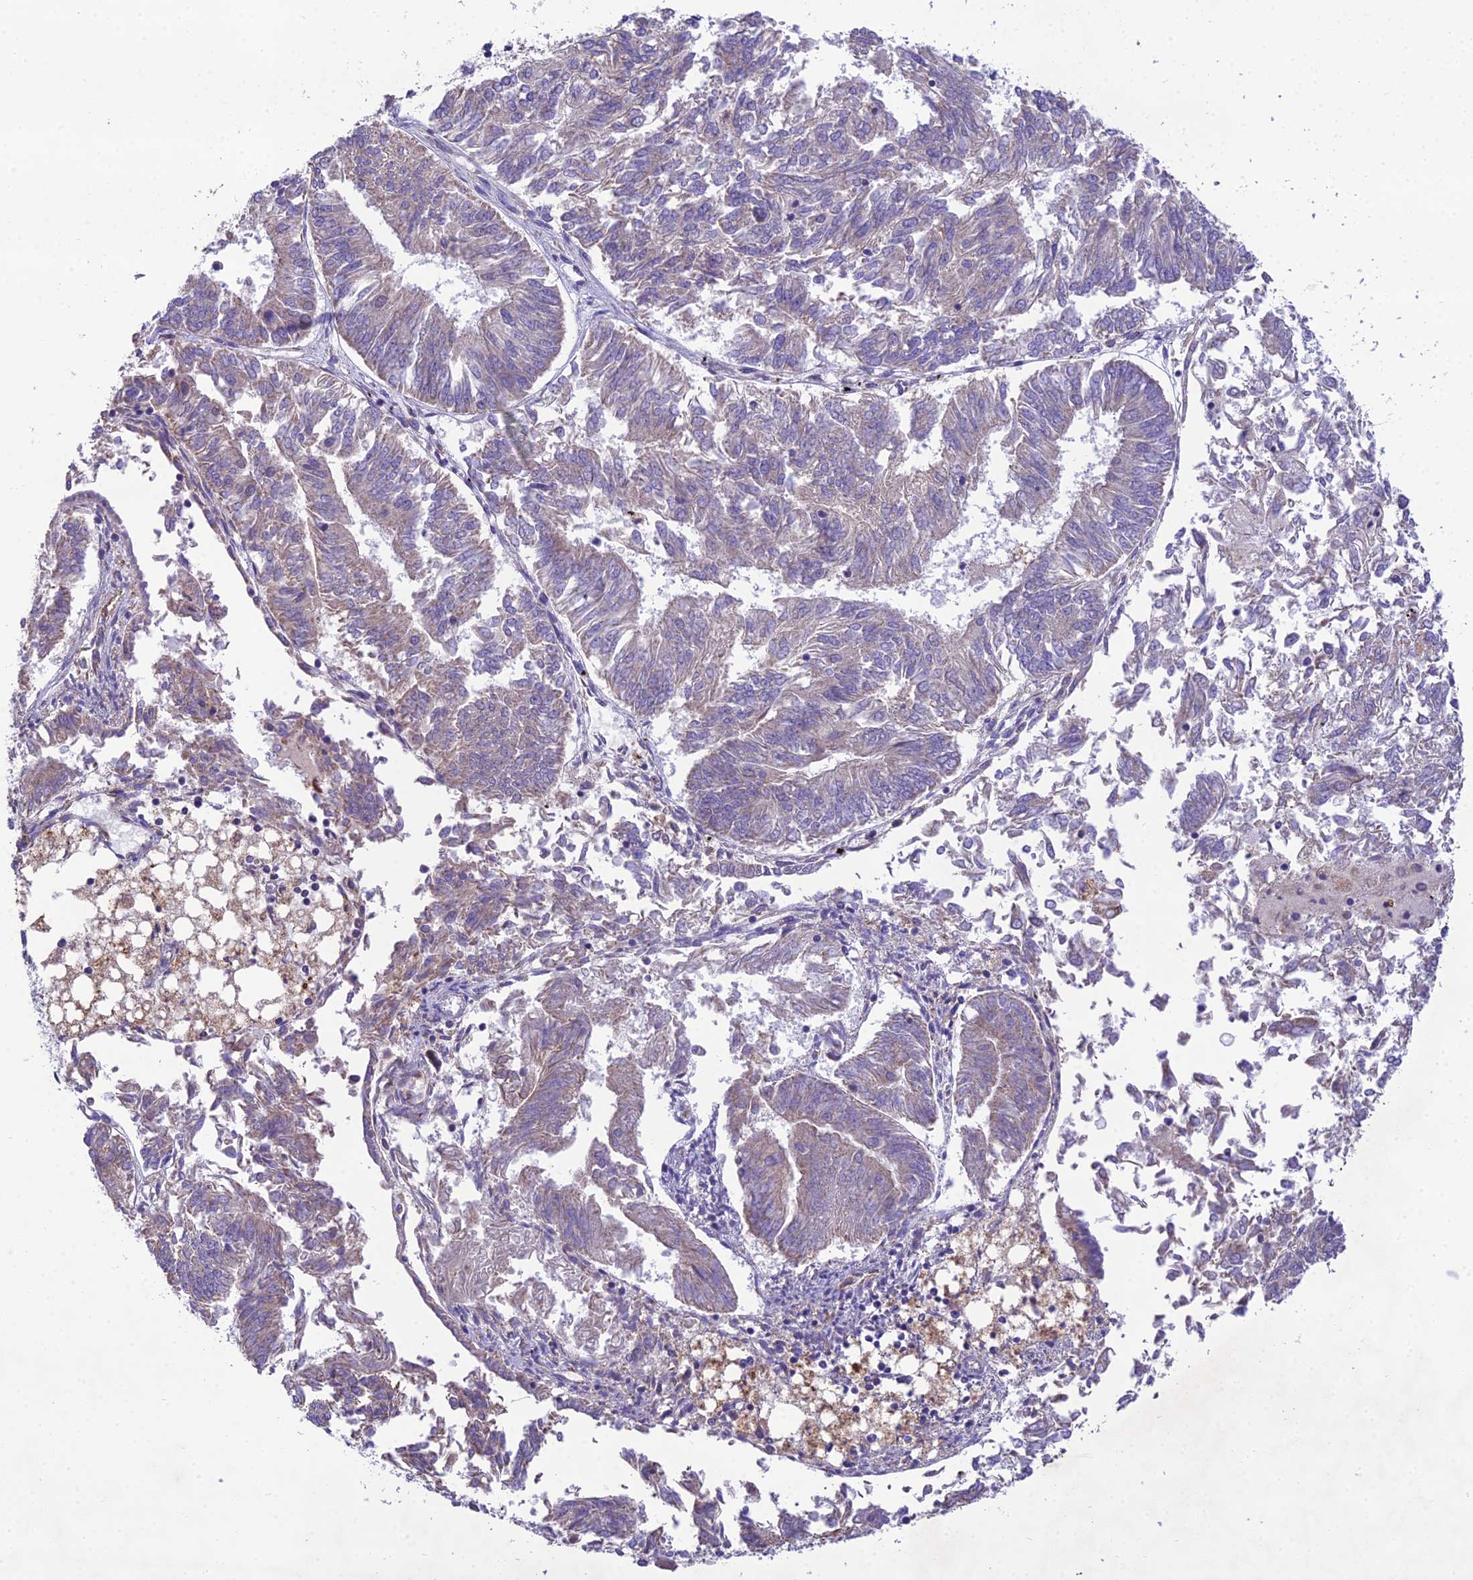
{"staining": {"intensity": "weak", "quantity": "25%-75%", "location": "cytoplasmic/membranous"}, "tissue": "endometrial cancer", "cell_type": "Tumor cells", "image_type": "cancer", "snomed": [{"axis": "morphology", "description": "Adenocarcinoma, NOS"}, {"axis": "topography", "description": "Endometrium"}], "caption": "Adenocarcinoma (endometrial) stained for a protein (brown) displays weak cytoplasmic/membranous positive positivity in approximately 25%-75% of tumor cells.", "gene": "MIIP", "patient": {"sex": "female", "age": 58}}